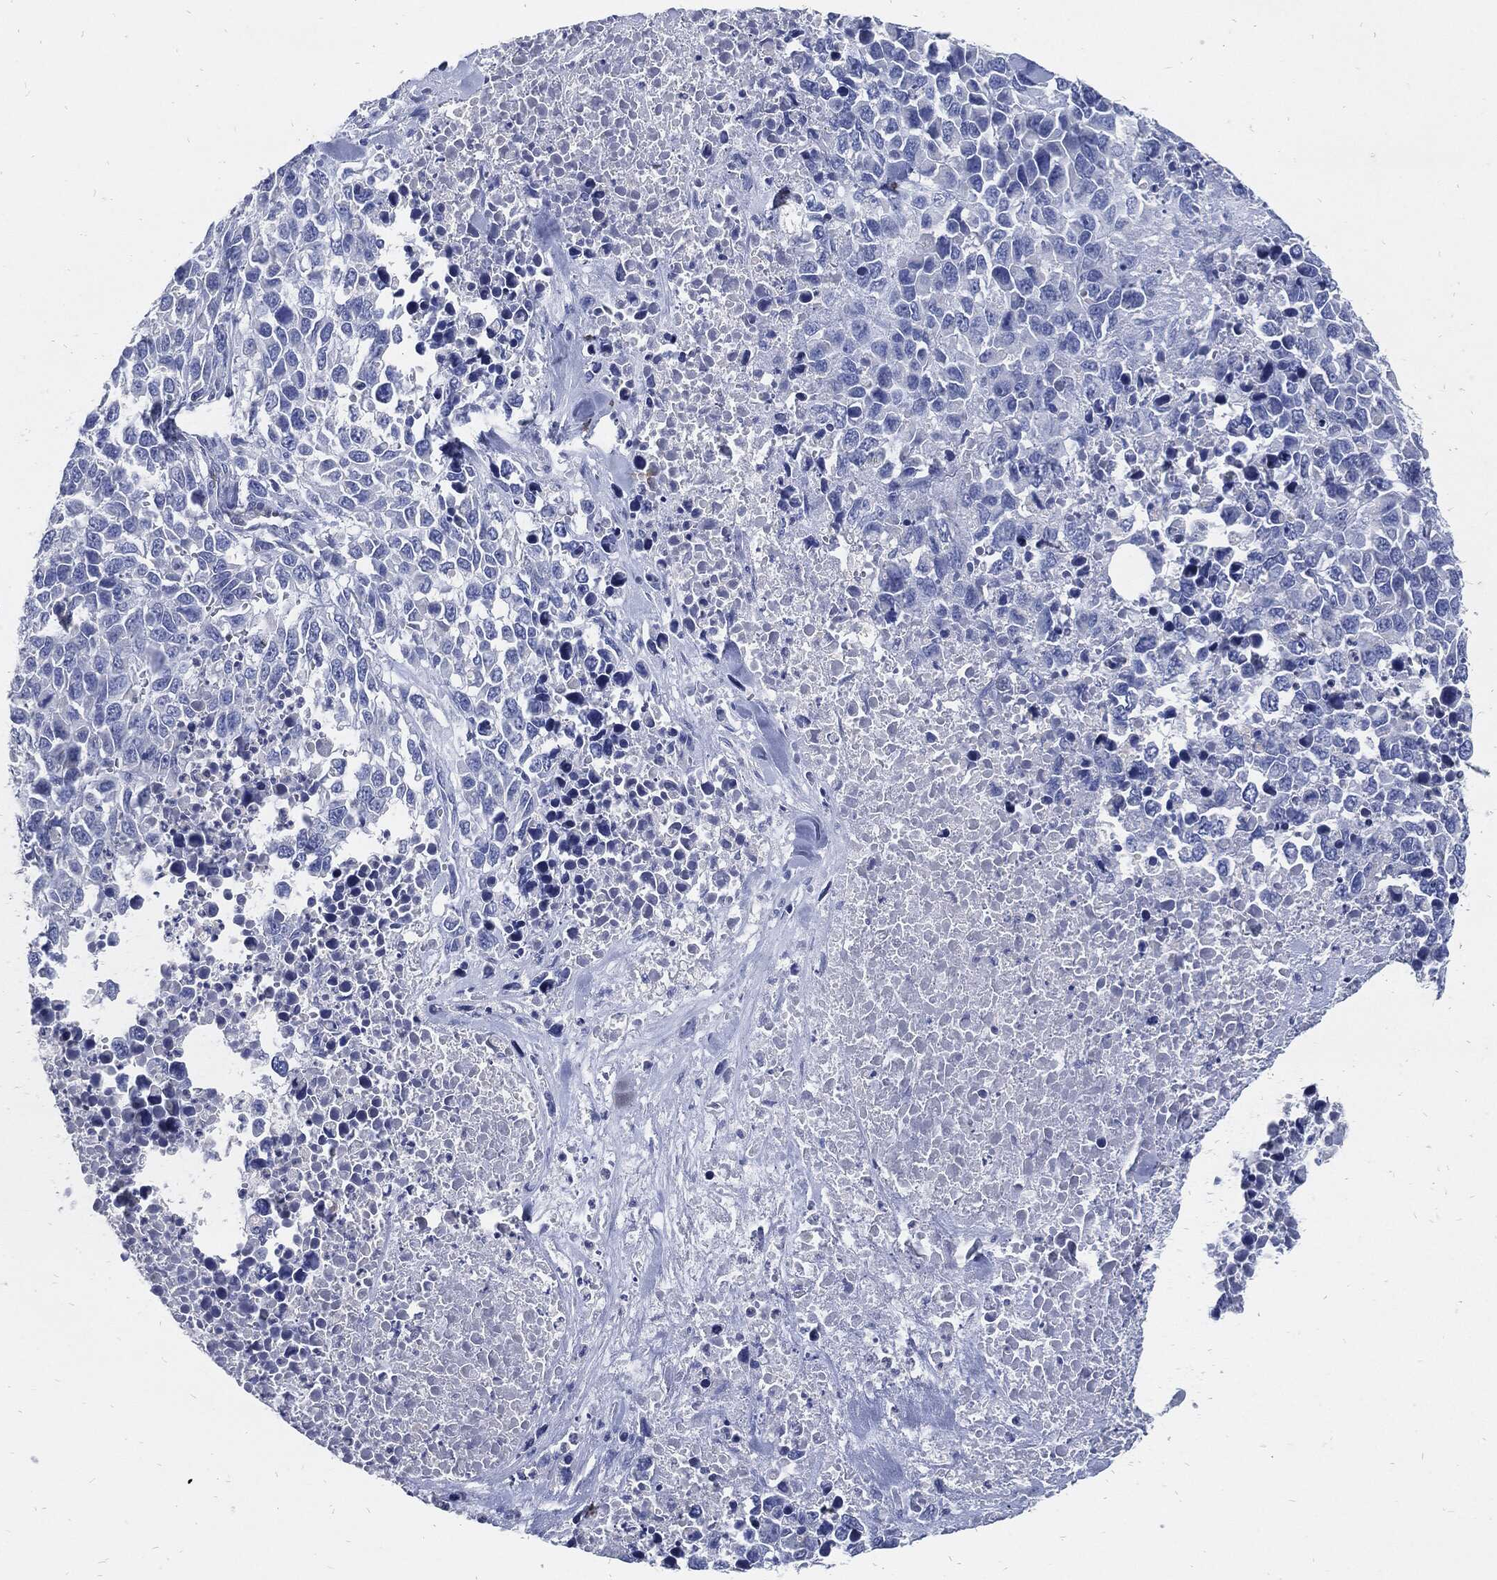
{"staining": {"intensity": "negative", "quantity": "none", "location": "none"}, "tissue": "melanoma", "cell_type": "Tumor cells", "image_type": "cancer", "snomed": [{"axis": "morphology", "description": "Malignant melanoma, Metastatic site"}, {"axis": "topography", "description": "Skin"}], "caption": "High magnification brightfield microscopy of melanoma stained with DAB (3,3'-diaminobenzidine) (brown) and counterstained with hematoxylin (blue): tumor cells show no significant staining.", "gene": "FABP4", "patient": {"sex": "male", "age": 84}}